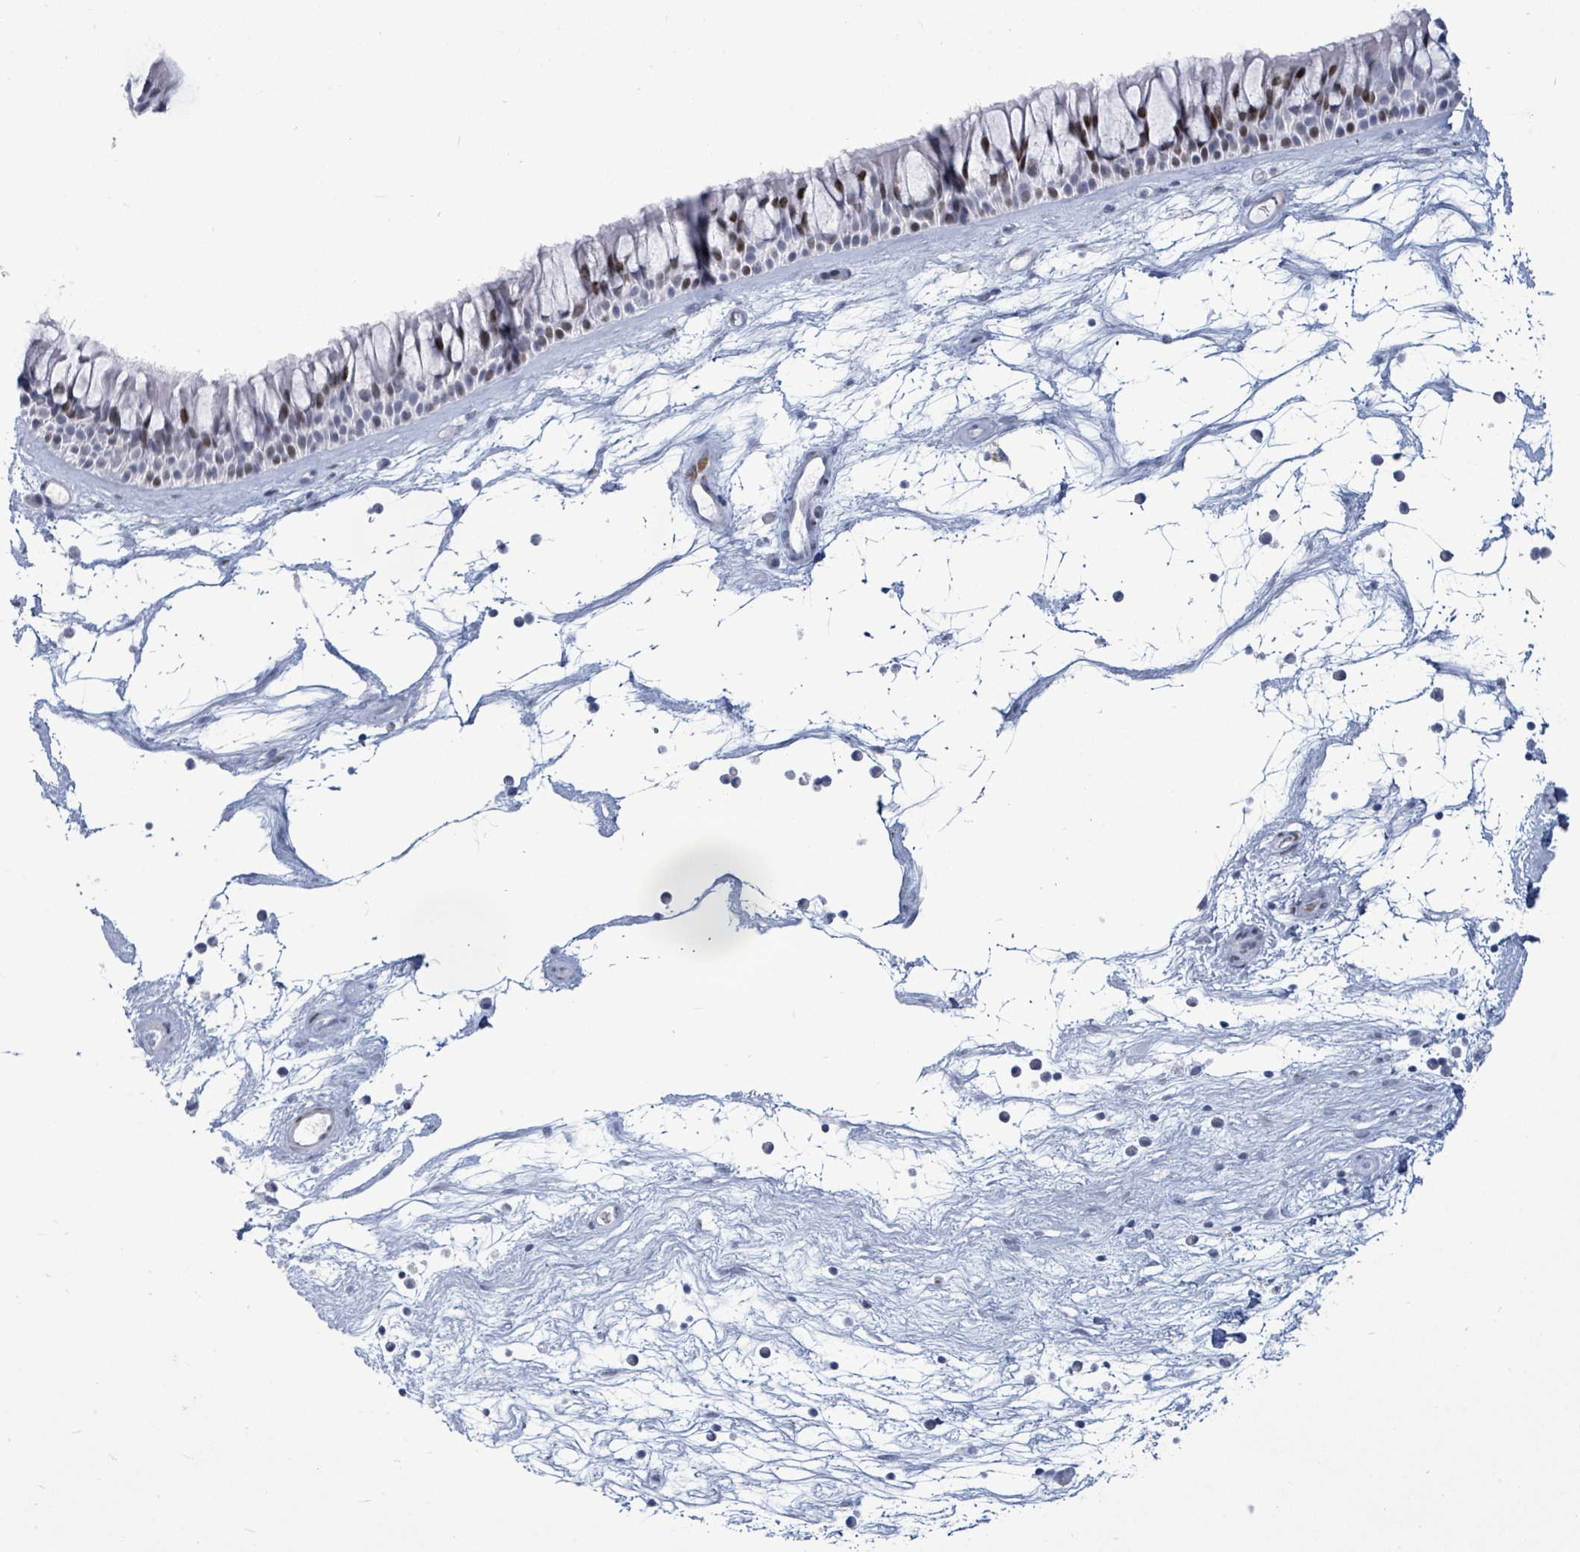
{"staining": {"intensity": "moderate", "quantity": "25%-75%", "location": "nuclear"}, "tissue": "nasopharynx", "cell_type": "Respiratory epithelial cells", "image_type": "normal", "snomed": [{"axis": "morphology", "description": "Normal tissue, NOS"}, {"axis": "topography", "description": "Nasopharynx"}], "caption": "Nasopharynx was stained to show a protein in brown. There is medium levels of moderate nuclear expression in about 25%-75% of respiratory epithelial cells. (Brightfield microscopy of DAB IHC at high magnification).", "gene": "MALL", "patient": {"sex": "male", "age": 64}}